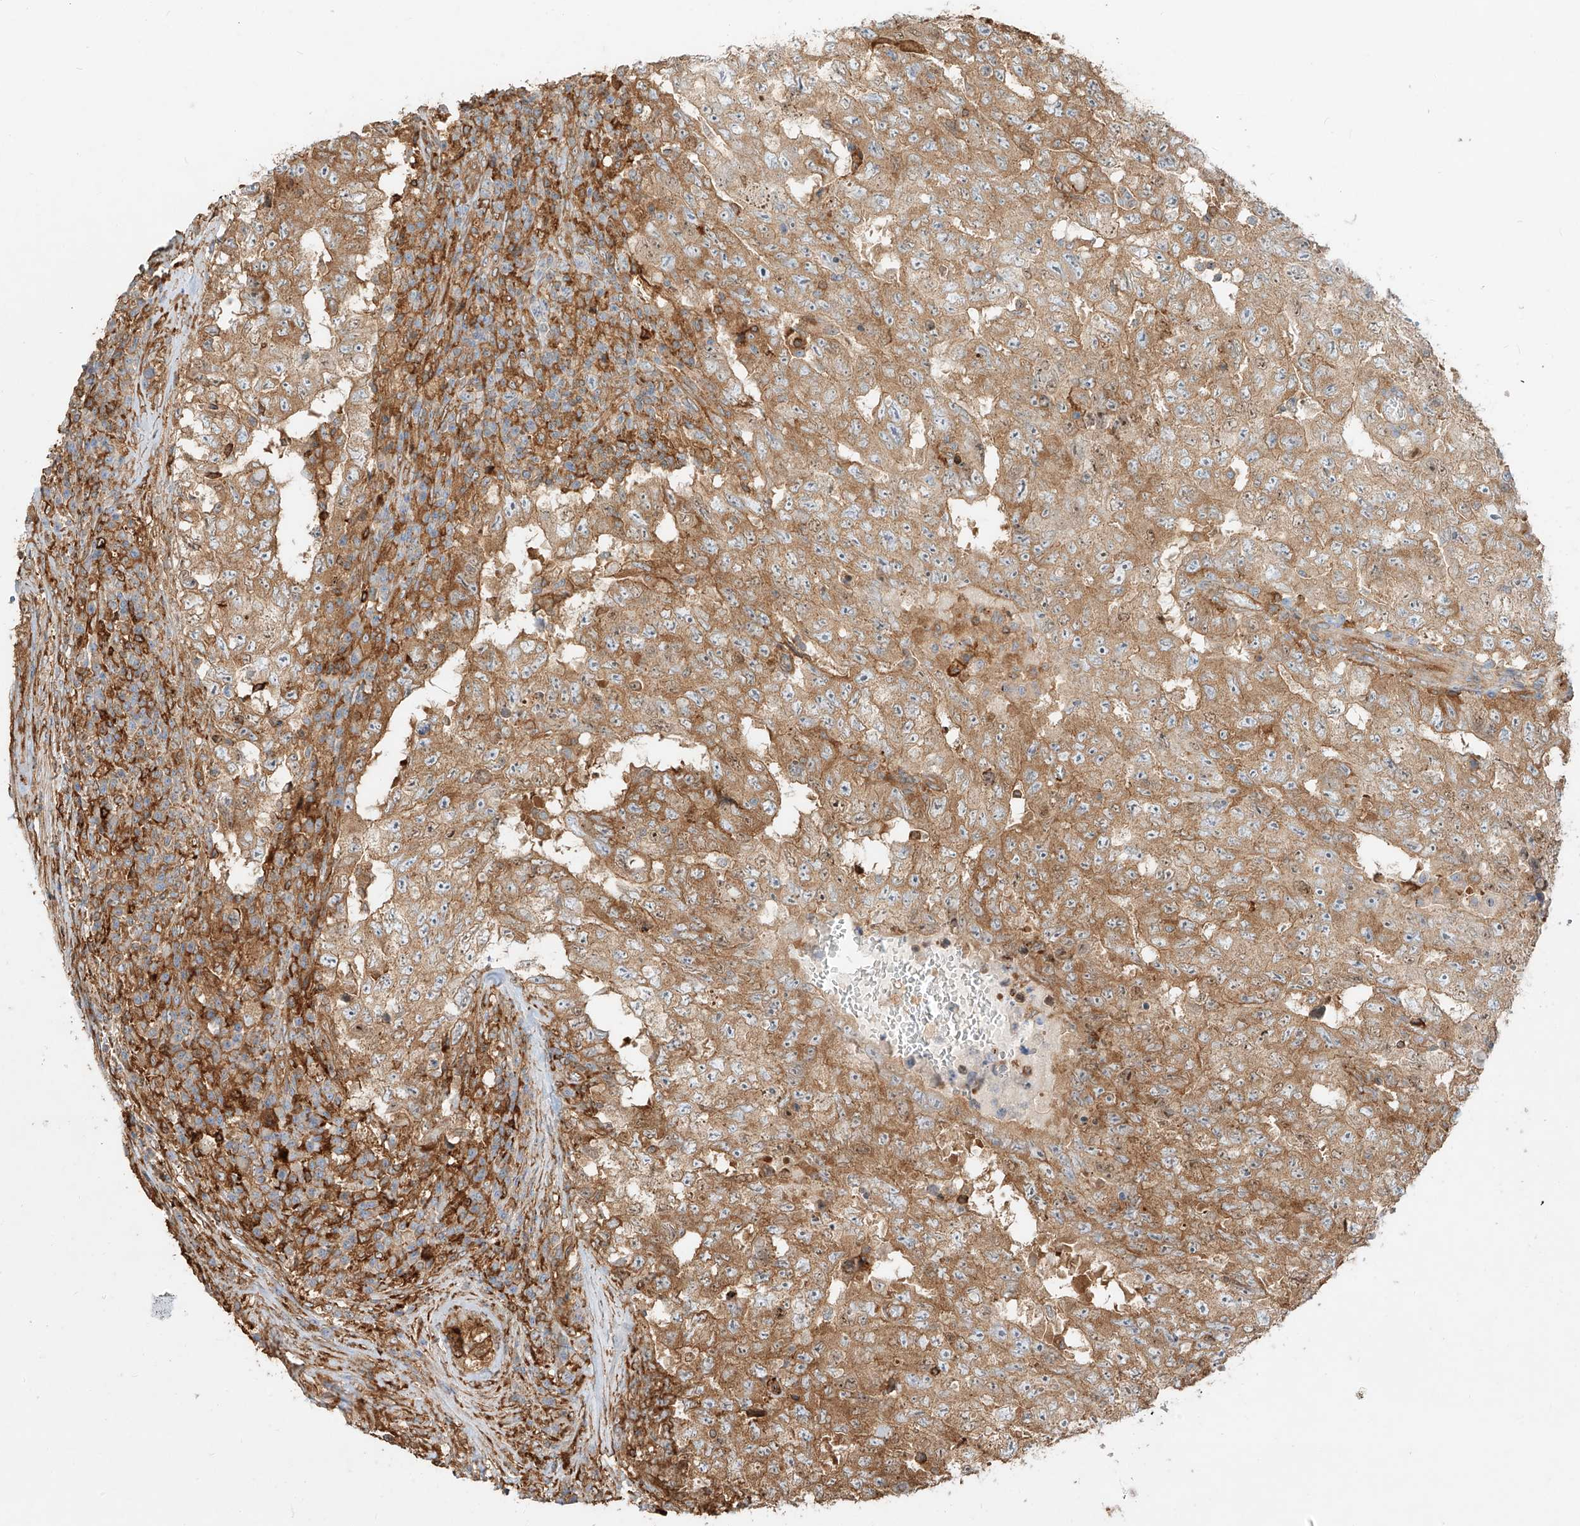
{"staining": {"intensity": "moderate", "quantity": ">75%", "location": "cytoplasmic/membranous"}, "tissue": "testis cancer", "cell_type": "Tumor cells", "image_type": "cancer", "snomed": [{"axis": "morphology", "description": "Carcinoma, Embryonal, NOS"}, {"axis": "topography", "description": "Testis"}], "caption": "Moderate cytoplasmic/membranous expression for a protein is seen in about >75% of tumor cells of embryonal carcinoma (testis) using immunohistochemistry.", "gene": "SNX9", "patient": {"sex": "male", "age": 26}}